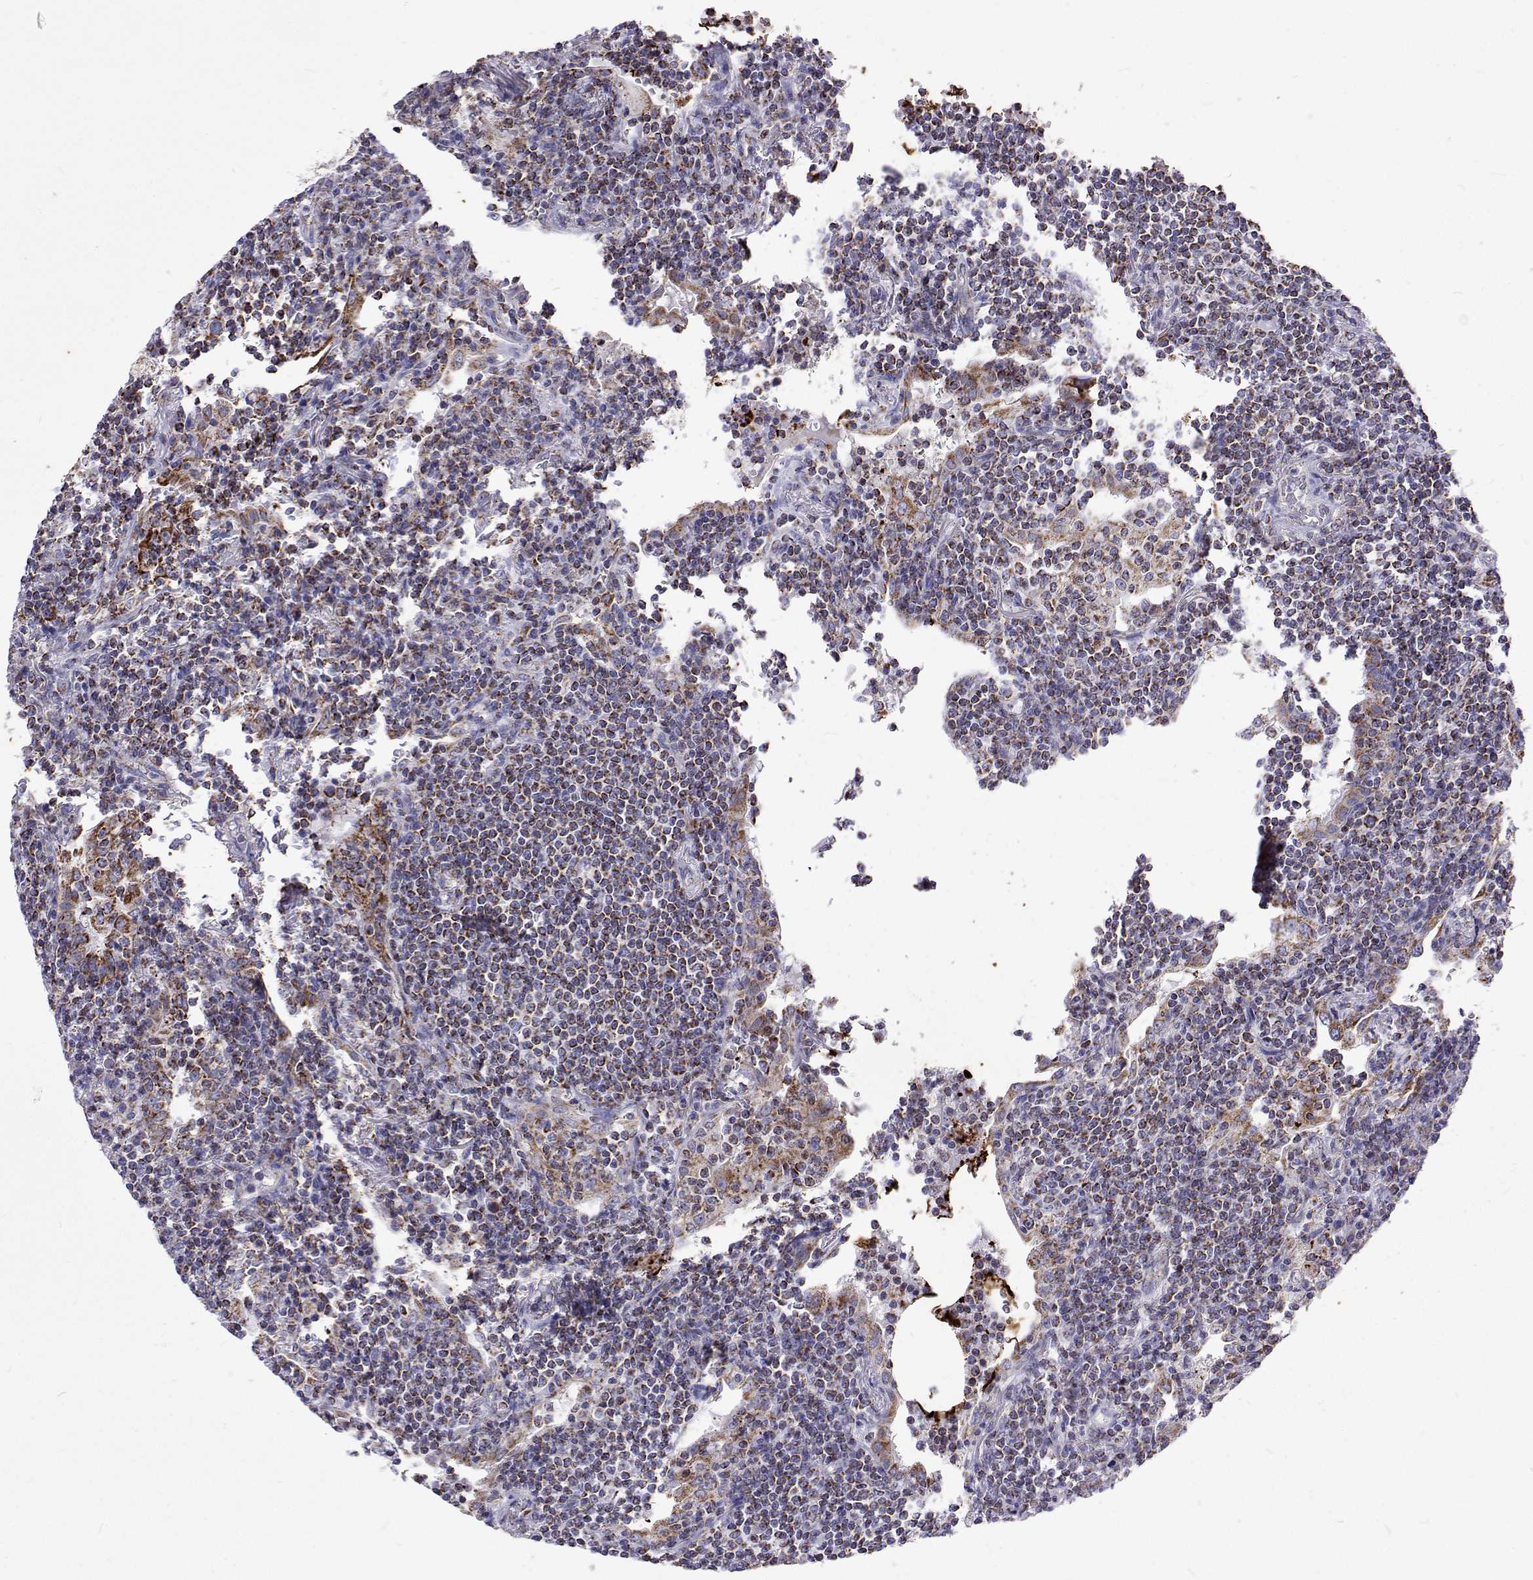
{"staining": {"intensity": "weak", "quantity": "<25%", "location": "cytoplasmic/membranous"}, "tissue": "lymphoma", "cell_type": "Tumor cells", "image_type": "cancer", "snomed": [{"axis": "morphology", "description": "Malignant lymphoma, non-Hodgkin's type, Low grade"}, {"axis": "topography", "description": "Lung"}], "caption": "The IHC photomicrograph has no significant expression in tumor cells of low-grade malignant lymphoma, non-Hodgkin's type tissue.", "gene": "MCCC2", "patient": {"sex": "female", "age": 71}}